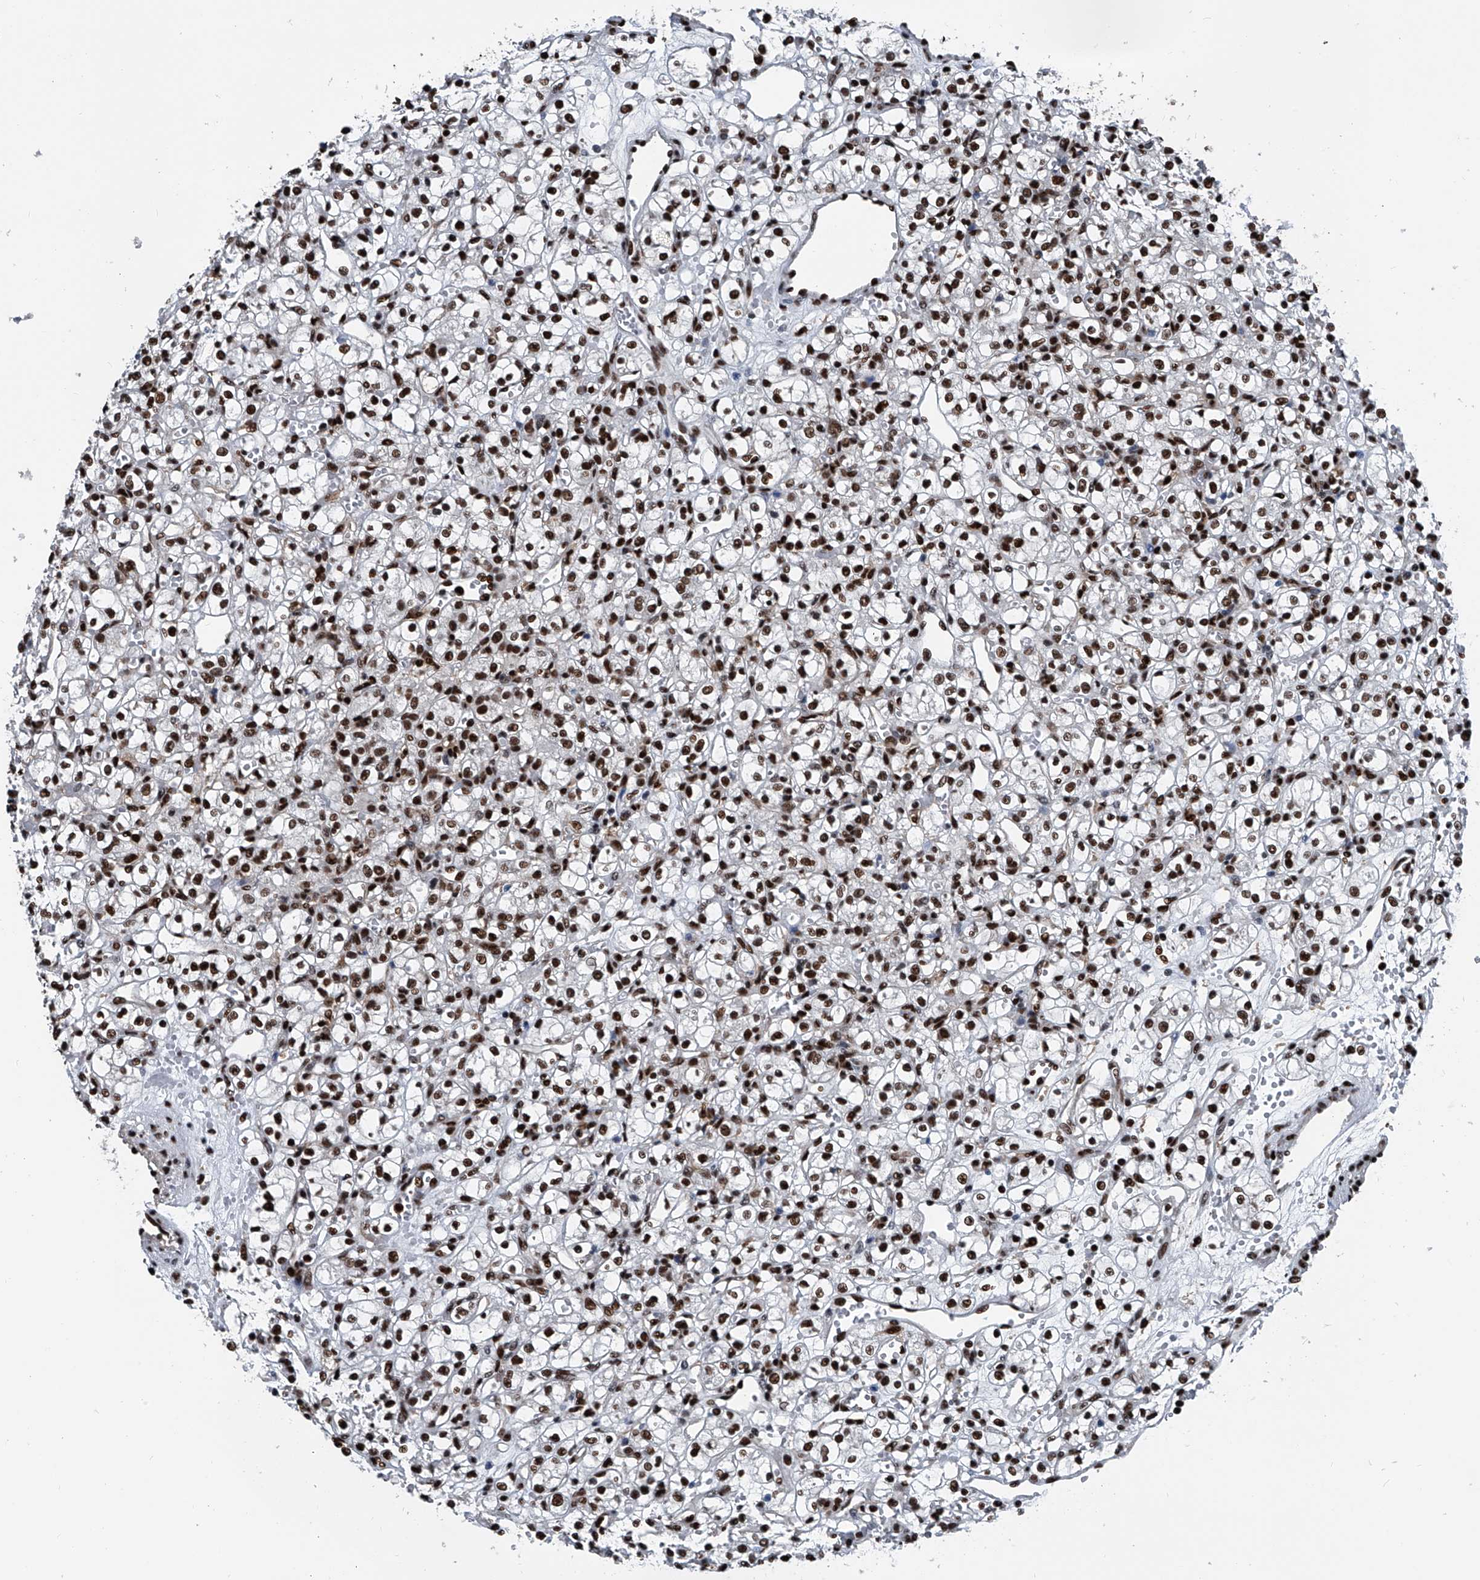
{"staining": {"intensity": "strong", "quantity": ">75%", "location": "nuclear"}, "tissue": "renal cancer", "cell_type": "Tumor cells", "image_type": "cancer", "snomed": [{"axis": "morphology", "description": "Adenocarcinoma, NOS"}, {"axis": "topography", "description": "Kidney"}], "caption": "Immunohistochemistry (IHC) (DAB (3,3'-diaminobenzidine)) staining of renal adenocarcinoma displays strong nuclear protein staining in about >75% of tumor cells.", "gene": "FKBP5", "patient": {"sex": "female", "age": 59}}